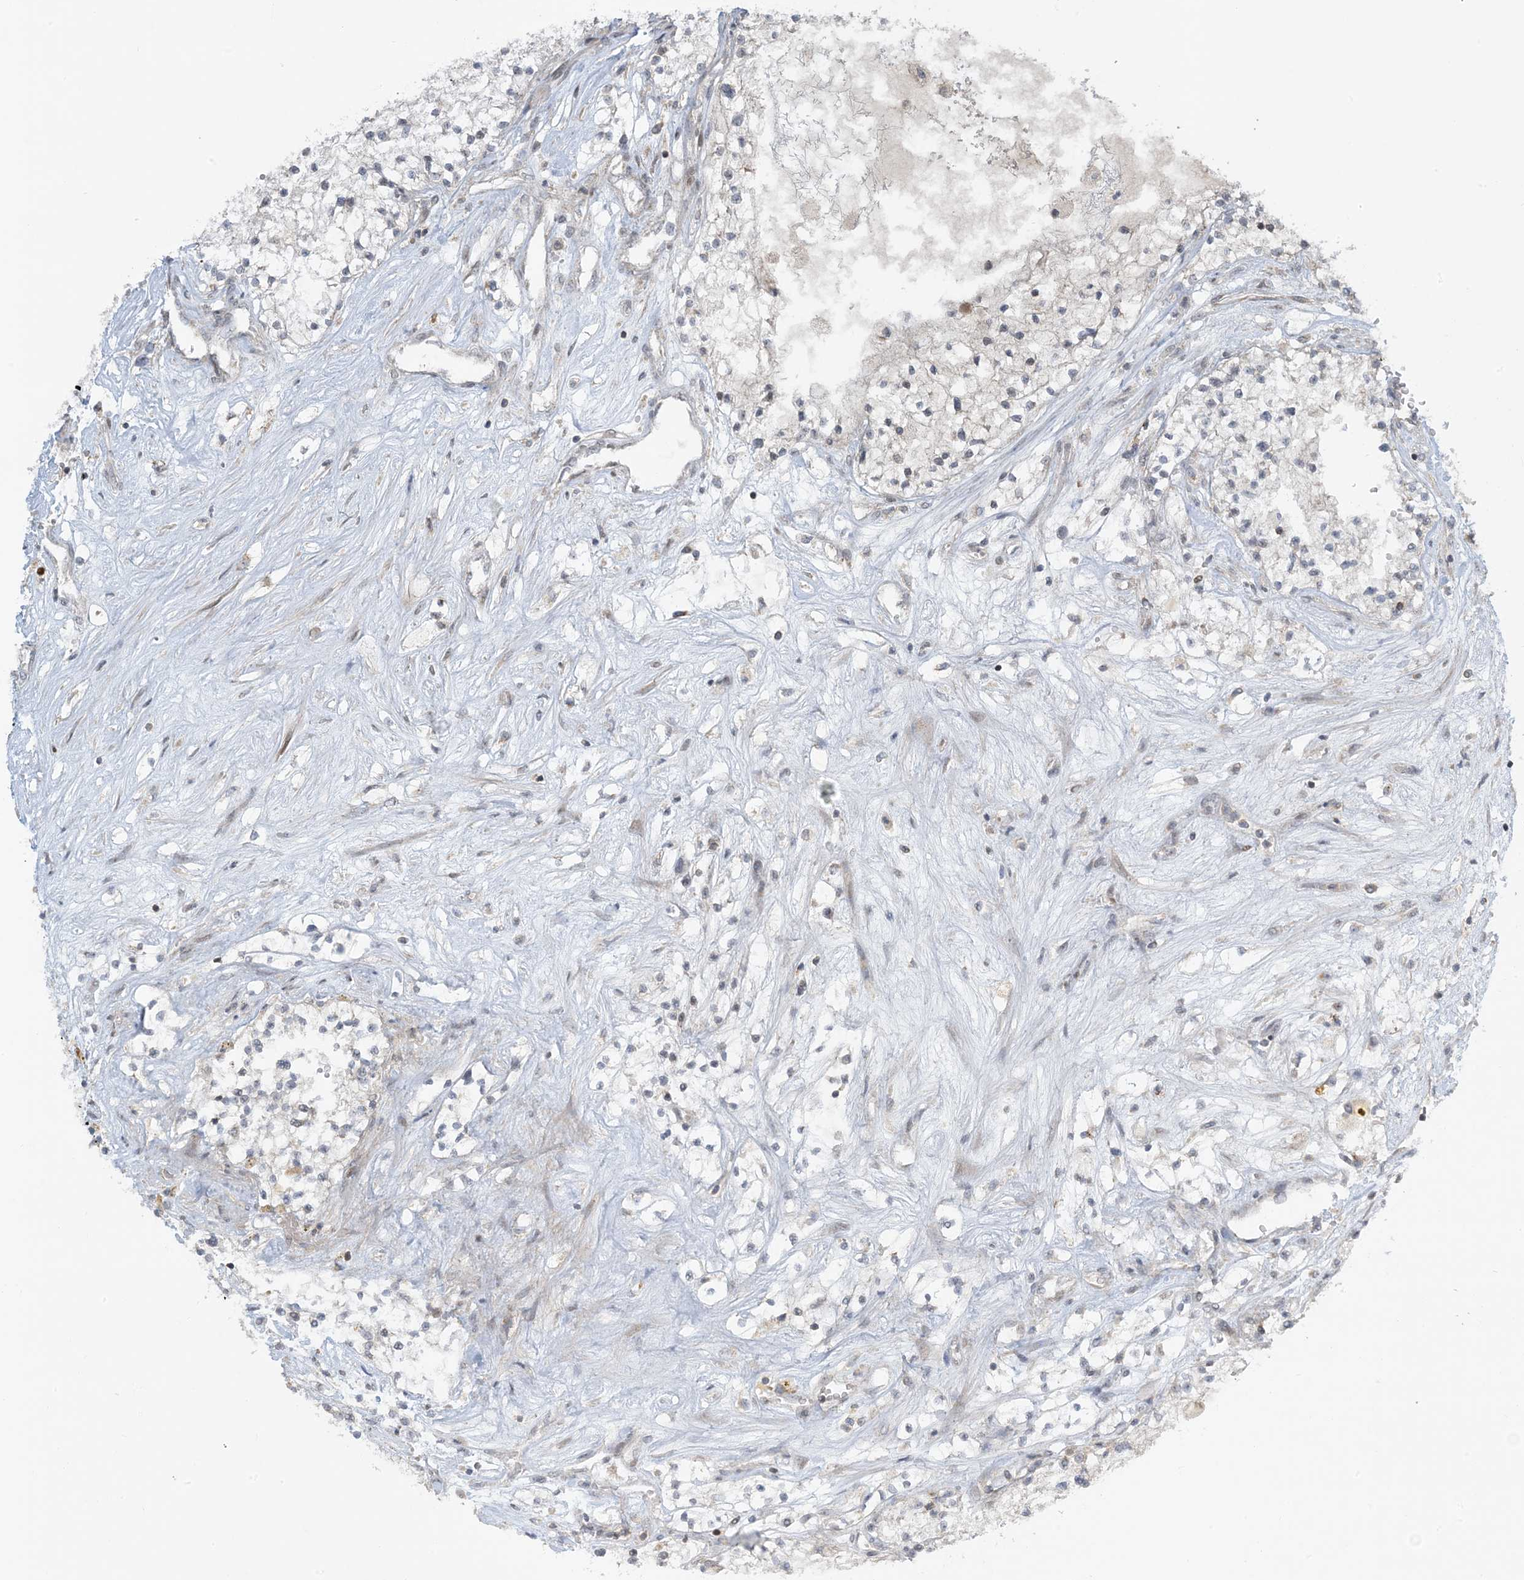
{"staining": {"intensity": "negative", "quantity": "none", "location": "none"}, "tissue": "renal cancer", "cell_type": "Tumor cells", "image_type": "cancer", "snomed": [{"axis": "morphology", "description": "Normal tissue, NOS"}, {"axis": "morphology", "description": "Adenocarcinoma, NOS"}, {"axis": "topography", "description": "Kidney"}], "caption": "Image shows no significant protein staining in tumor cells of adenocarcinoma (renal).", "gene": "PHLDB2", "patient": {"sex": "male", "age": 68}}